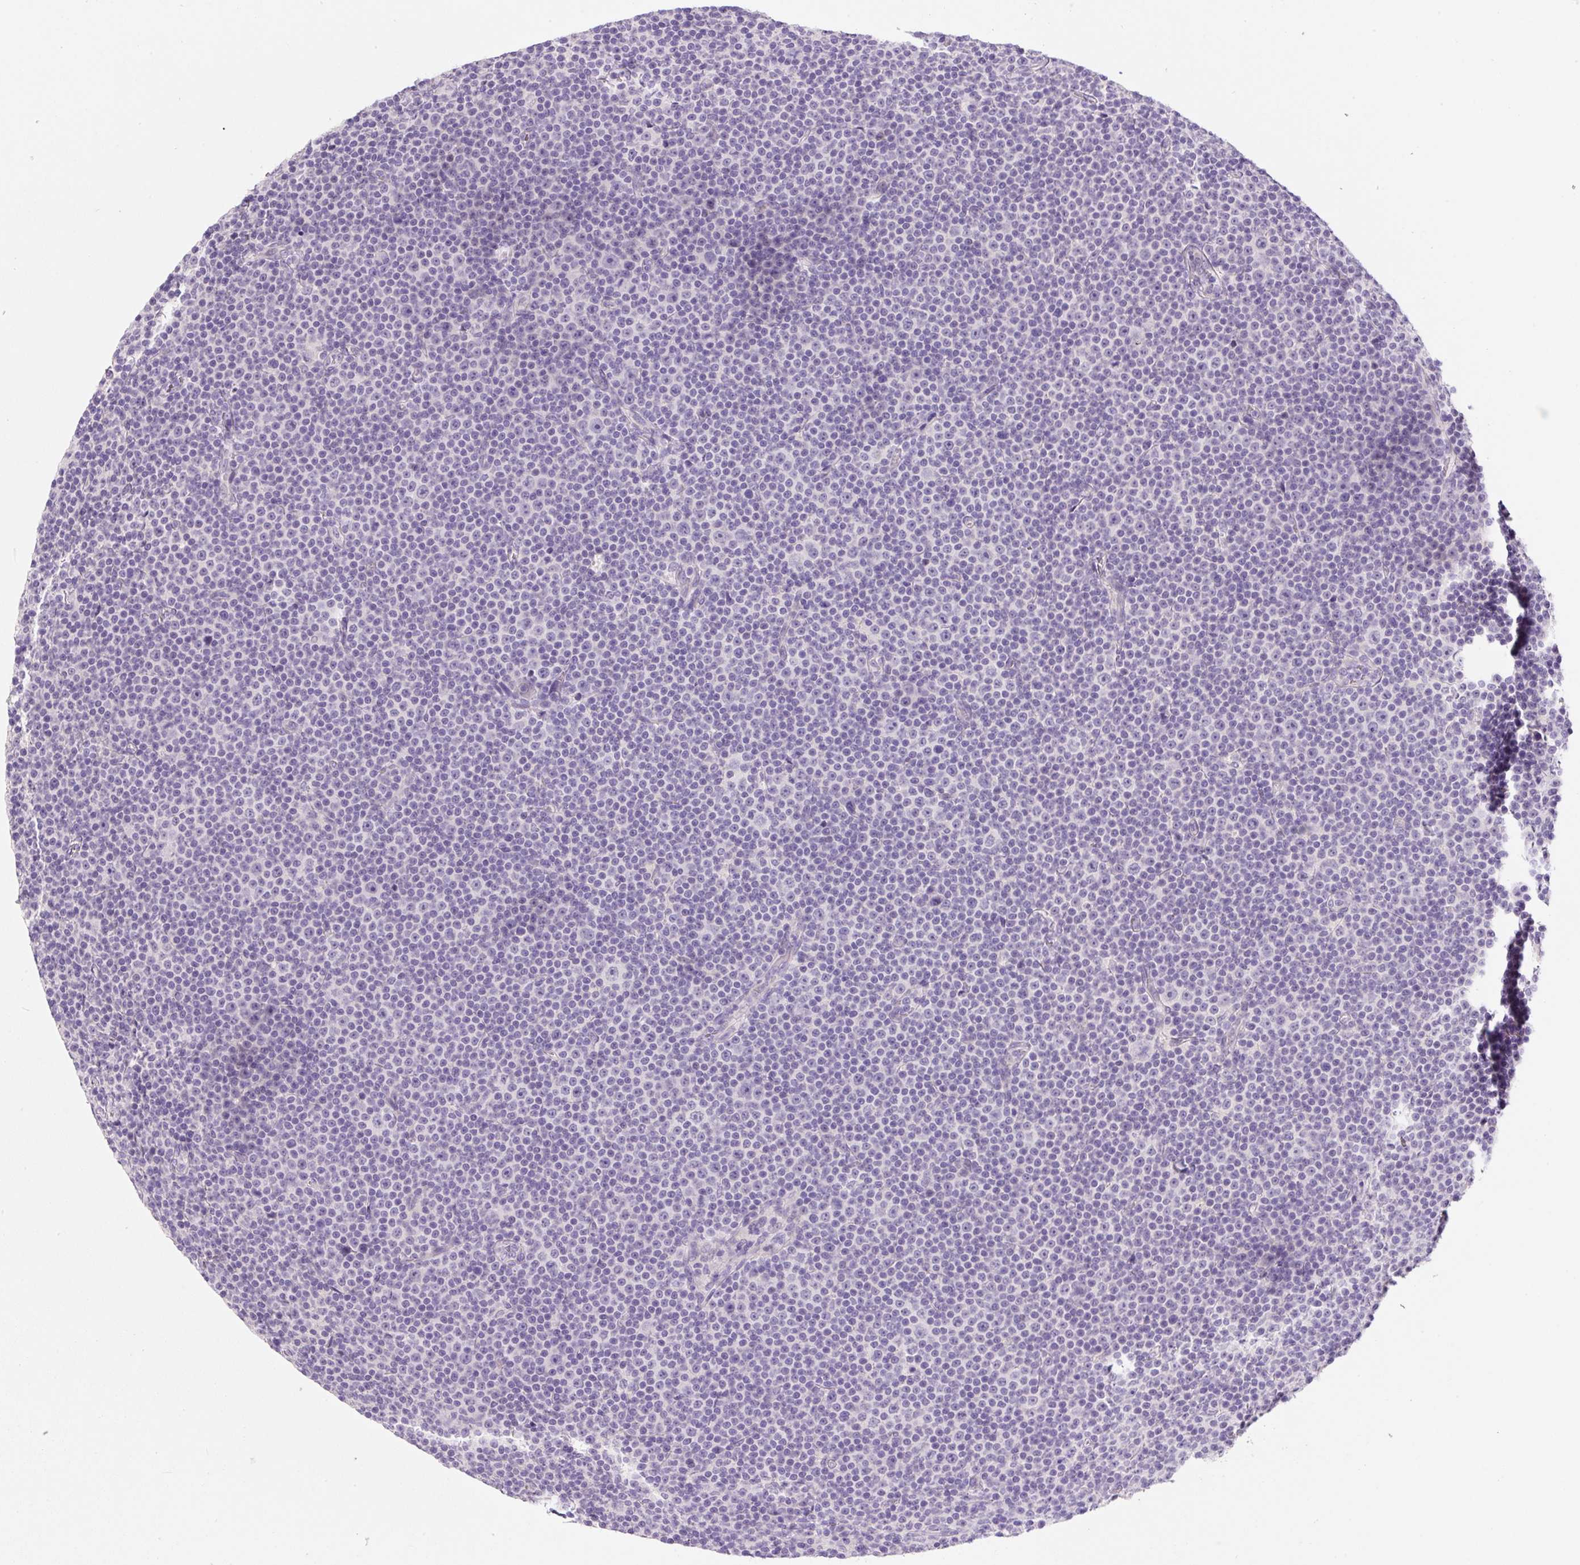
{"staining": {"intensity": "negative", "quantity": "none", "location": "none"}, "tissue": "lymphoma", "cell_type": "Tumor cells", "image_type": "cancer", "snomed": [{"axis": "morphology", "description": "Malignant lymphoma, non-Hodgkin's type, Low grade"}, {"axis": "topography", "description": "Lymph node"}], "caption": "Tumor cells are negative for brown protein staining in lymphoma.", "gene": "SYP", "patient": {"sex": "female", "age": 67}}